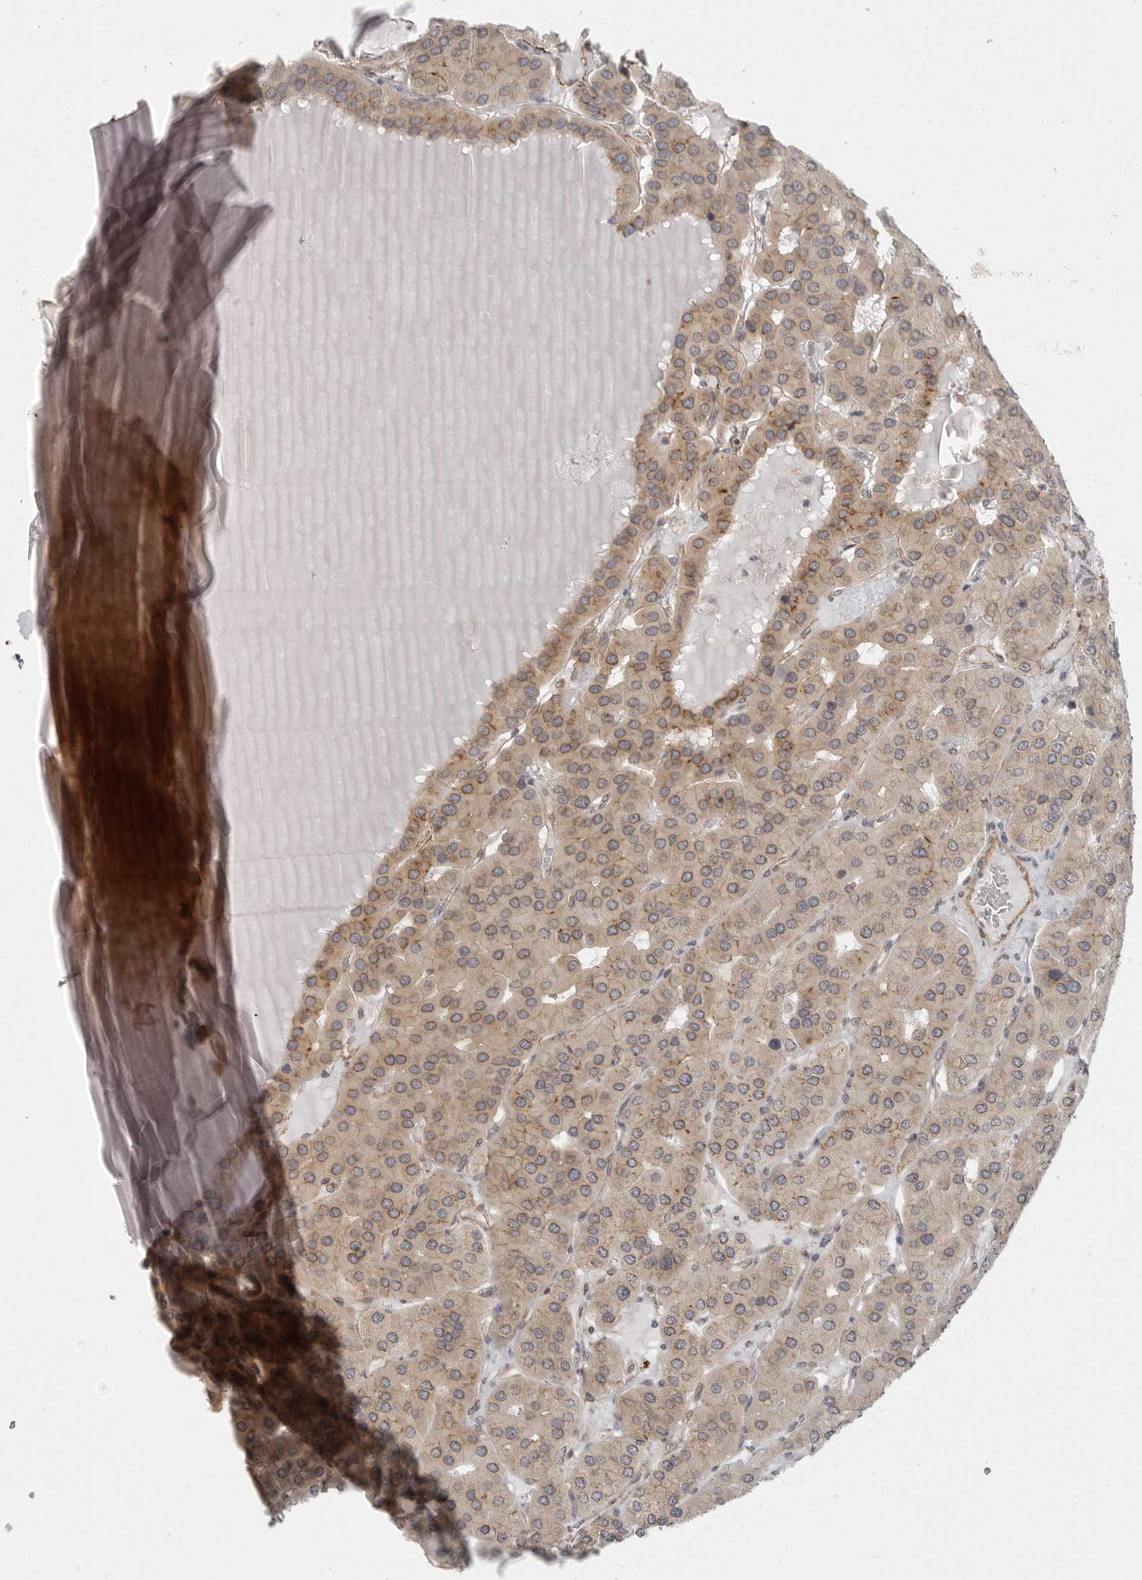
{"staining": {"intensity": "moderate", "quantity": ">75%", "location": "cytoplasmic/membranous"}, "tissue": "parathyroid gland", "cell_type": "Glandular cells", "image_type": "normal", "snomed": [{"axis": "morphology", "description": "Normal tissue, NOS"}, {"axis": "morphology", "description": "Adenoma, NOS"}, {"axis": "topography", "description": "Parathyroid gland"}], "caption": "Parathyroid gland stained with DAB IHC exhibits medium levels of moderate cytoplasmic/membranous staining in approximately >75% of glandular cells. The protein of interest is shown in brown color, while the nuclei are stained blue.", "gene": "CERS2", "patient": {"sex": "female", "age": 86}}